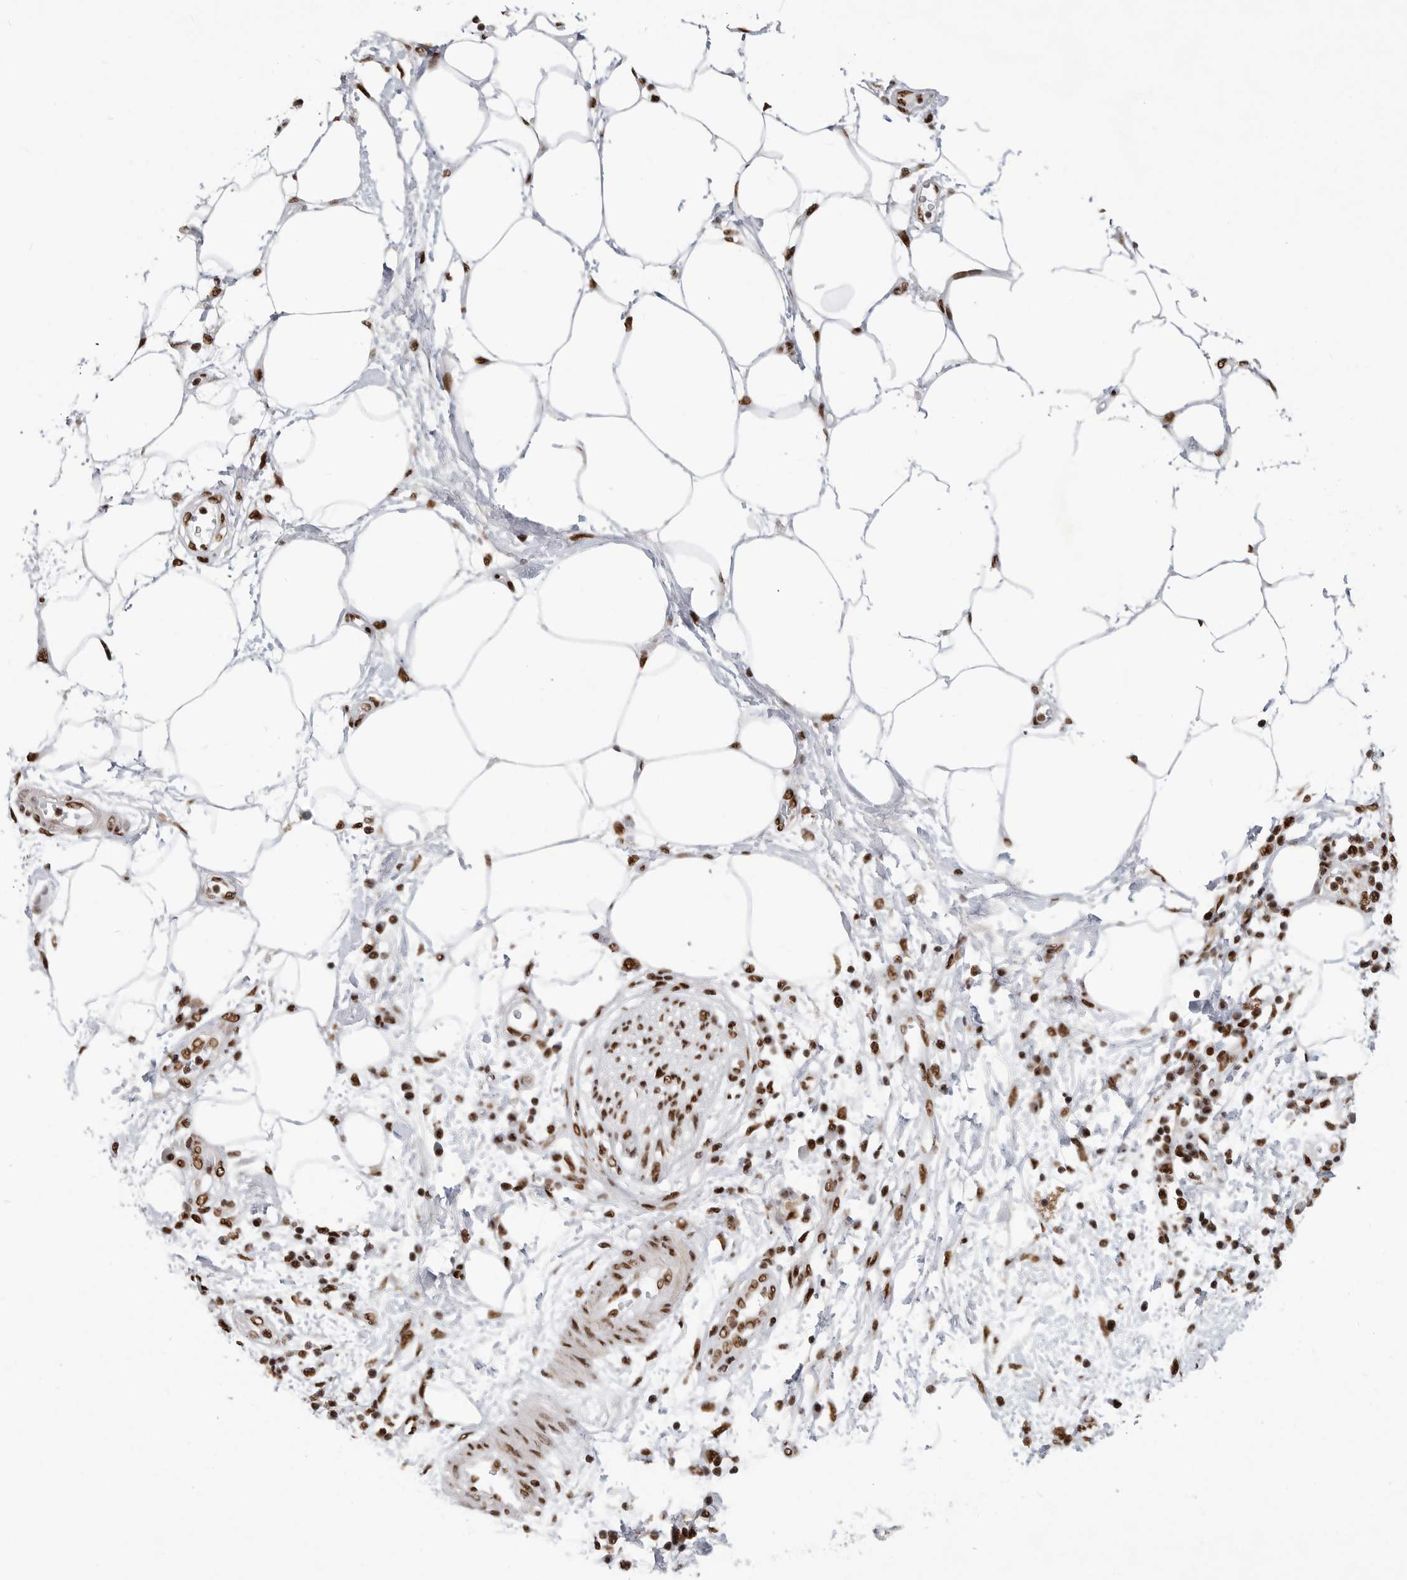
{"staining": {"intensity": "strong", "quantity": ">75%", "location": "nuclear"}, "tissue": "pancreatic cancer", "cell_type": "Tumor cells", "image_type": "cancer", "snomed": [{"axis": "morphology", "description": "Adenocarcinoma, NOS"}, {"axis": "topography", "description": "Pancreas"}], "caption": "The photomicrograph shows staining of pancreatic cancer (adenocarcinoma), revealing strong nuclear protein positivity (brown color) within tumor cells. The staining was performed using DAB to visualize the protein expression in brown, while the nuclei were stained in blue with hematoxylin (Magnification: 20x).", "gene": "BCLAF1", "patient": {"sex": "female", "age": 78}}